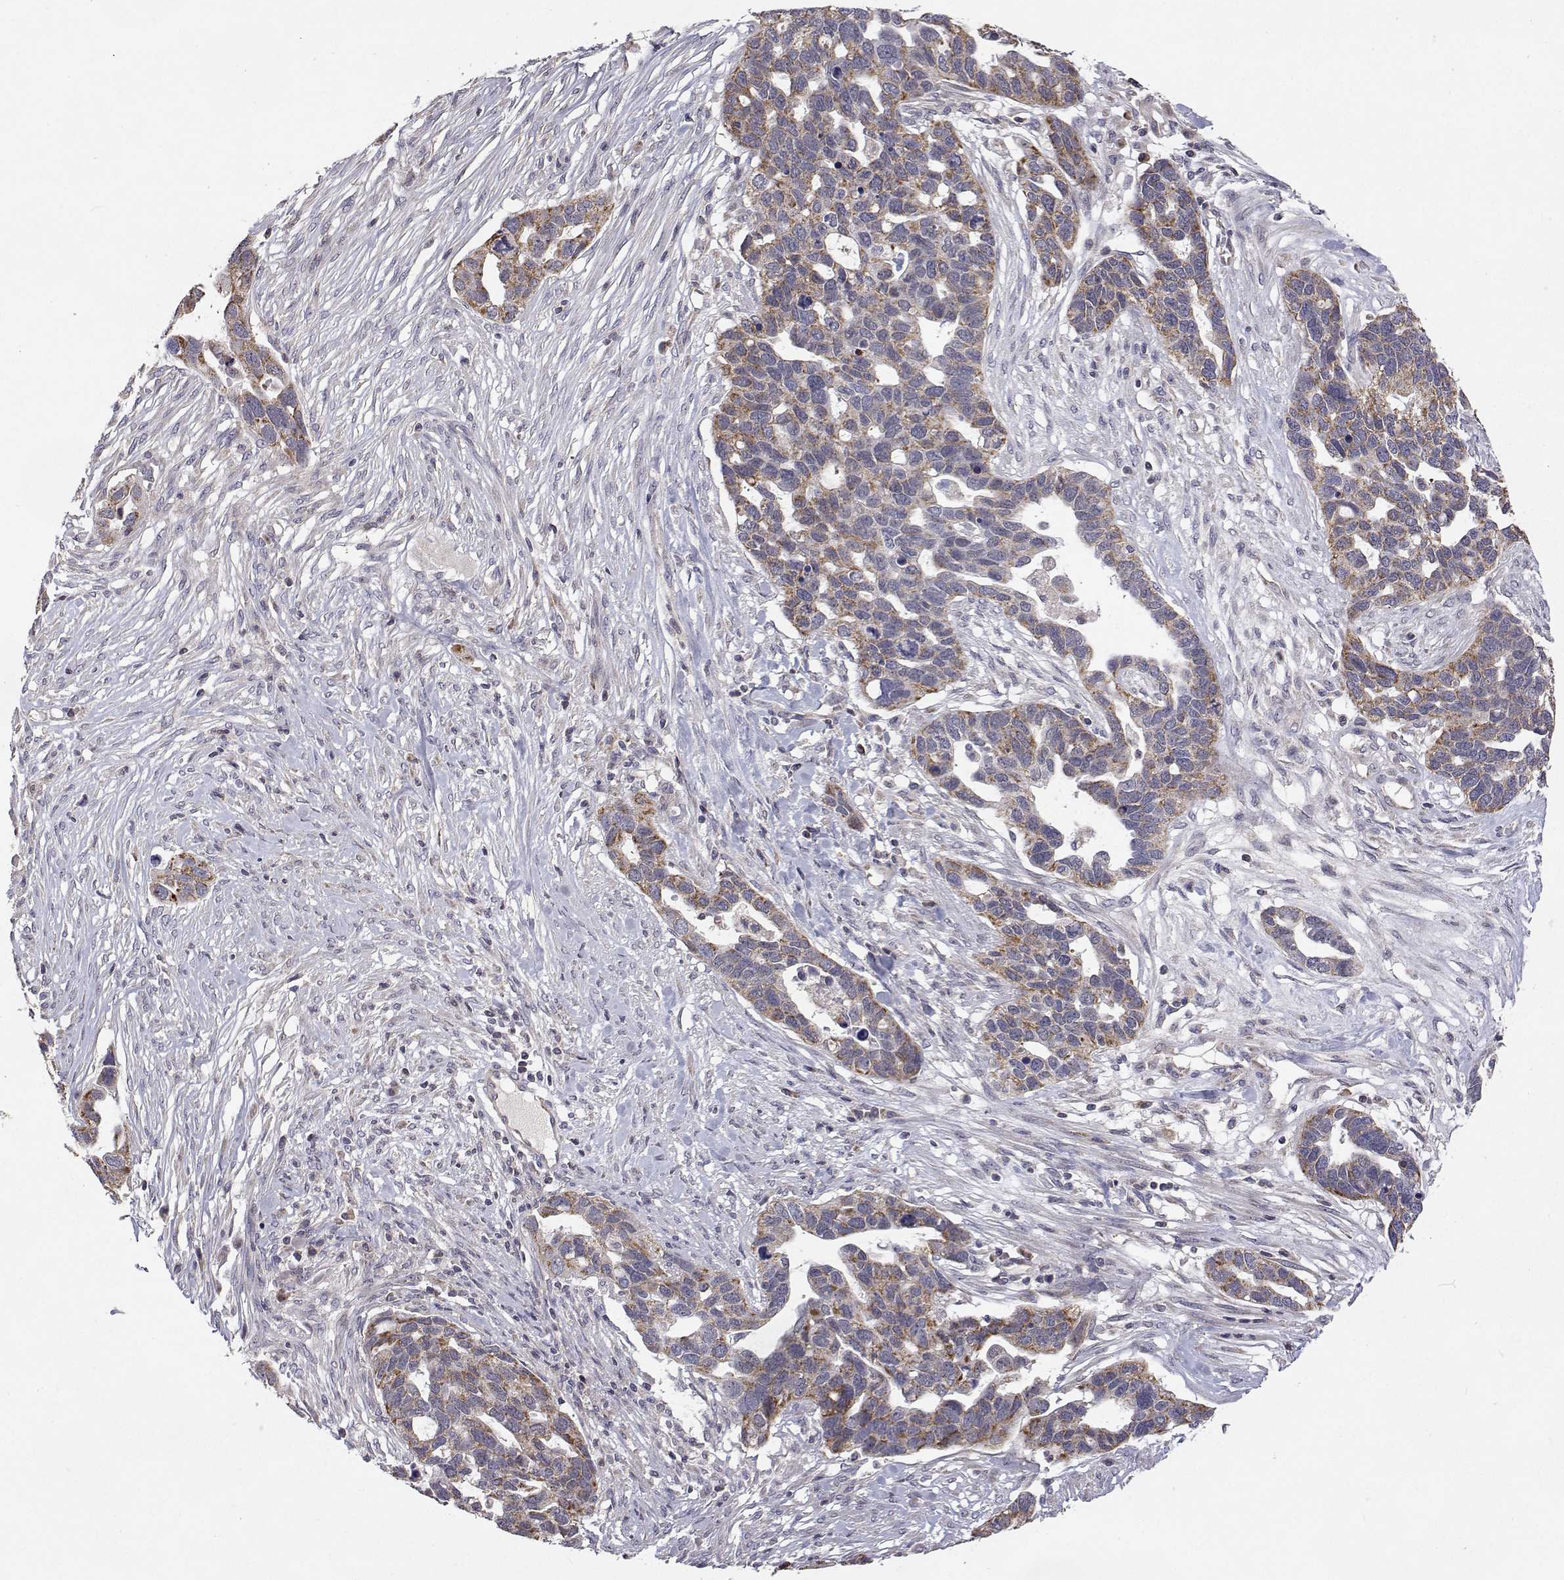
{"staining": {"intensity": "weak", "quantity": "25%-75%", "location": "cytoplasmic/membranous"}, "tissue": "ovarian cancer", "cell_type": "Tumor cells", "image_type": "cancer", "snomed": [{"axis": "morphology", "description": "Cystadenocarcinoma, serous, NOS"}, {"axis": "topography", "description": "Ovary"}], "caption": "An image of ovarian cancer stained for a protein demonstrates weak cytoplasmic/membranous brown staining in tumor cells.", "gene": "MRPL3", "patient": {"sex": "female", "age": 54}}